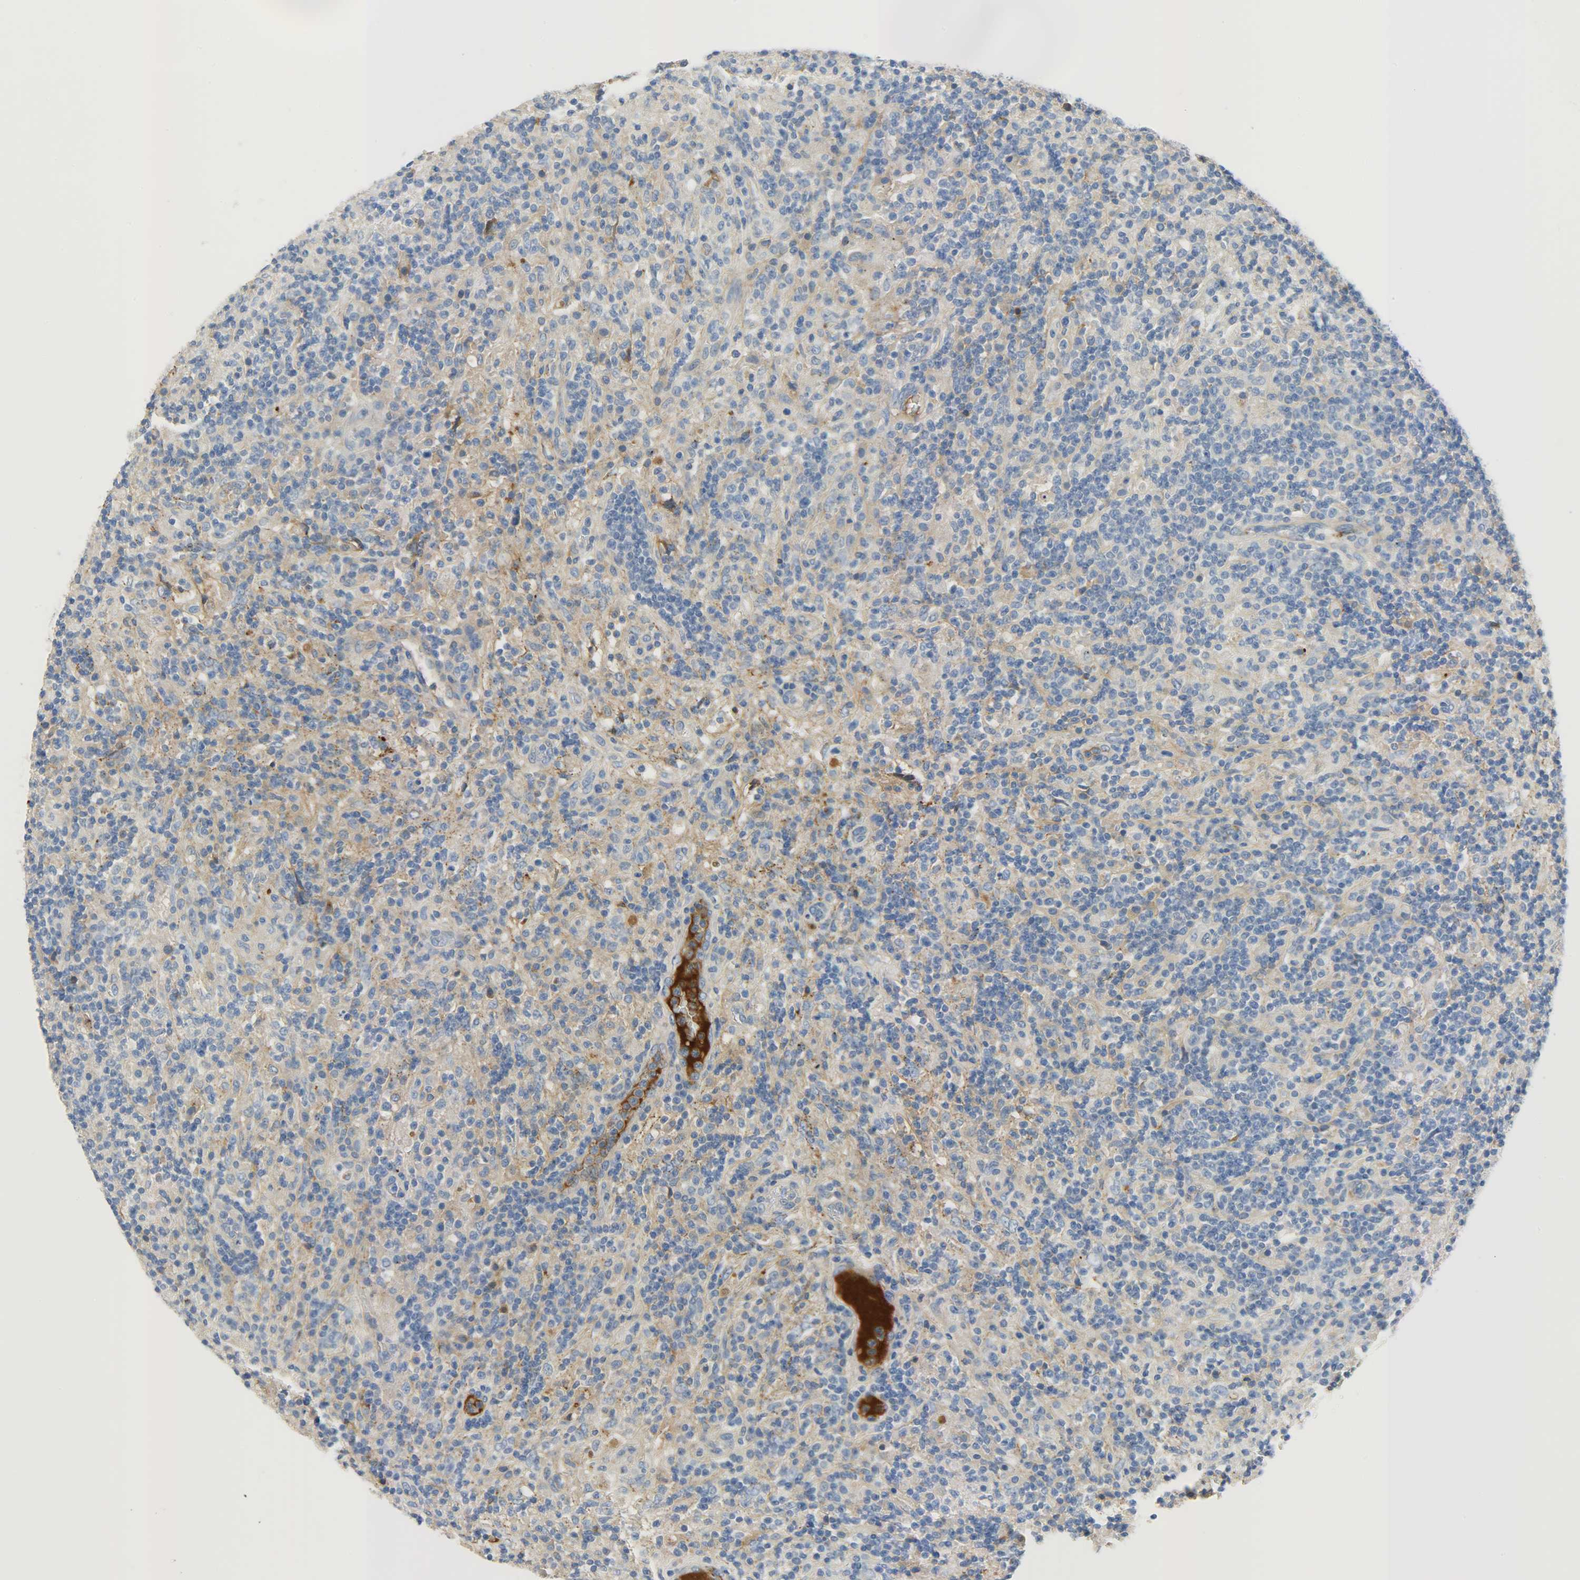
{"staining": {"intensity": "weak", "quantity": ">75%", "location": "cytoplasmic/membranous"}, "tissue": "lymphoma", "cell_type": "Tumor cells", "image_type": "cancer", "snomed": [{"axis": "morphology", "description": "Hodgkin's disease, NOS"}, {"axis": "topography", "description": "Lymph node"}], "caption": "Weak cytoplasmic/membranous protein staining is seen in about >75% of tumor cells in lymphoma.", "gene": "CRP", "patient": {"sex": "male", "age": 70}}